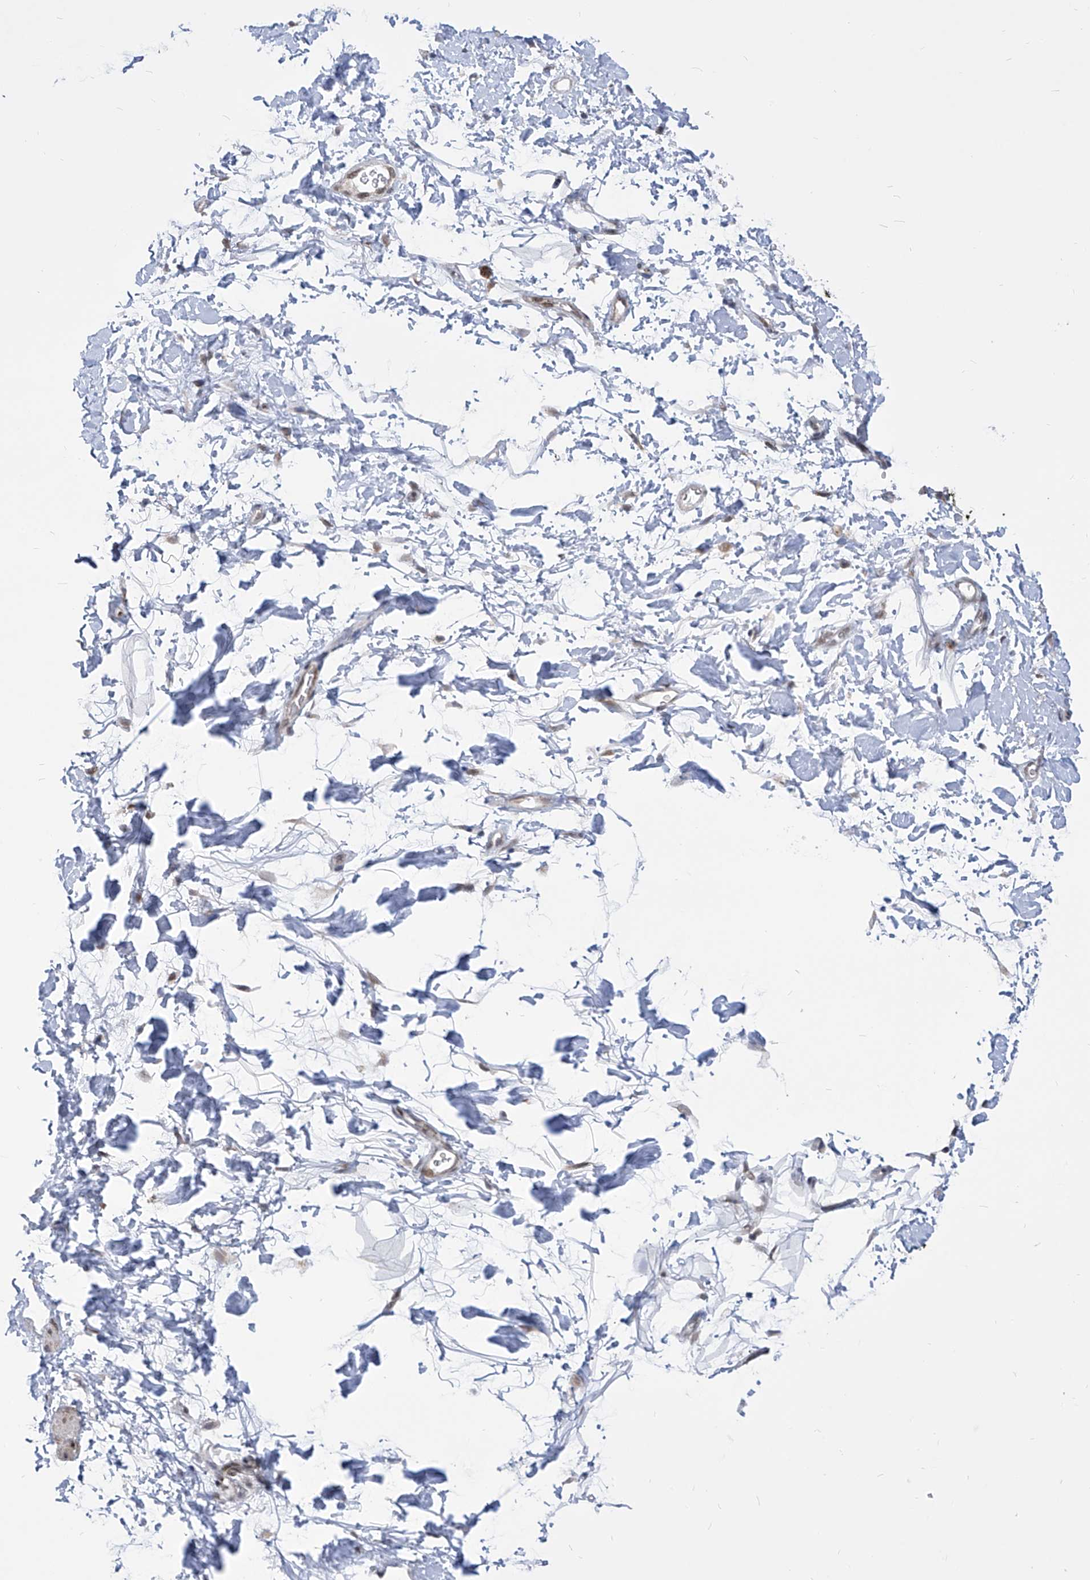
{"staining": {"intensity": "negative", "quantity": "none", "location": "none"}, "tissue": "adipose tissue", "cell_type": "Adipocytes", "image_type": "normal", "snomed": [{"axis": "morphology", "description": "Normal tissue, NOS"}, {"axis": "morphology", "description": "Adenocarcinoma, NOS"}, {"axis": "topography", "description": "Pancreas"}, {"axis": "topography", "description": "Peripheral nerve tissue"}], "caption": "DAB (3,3'-diaminobenzidine) immunohistochemical staining of unremarkable human adipose tissue demonstrates no significant expression in adipocytes.", "gene": "CEP290", "patient": {"sex": "male", "age": 59}}